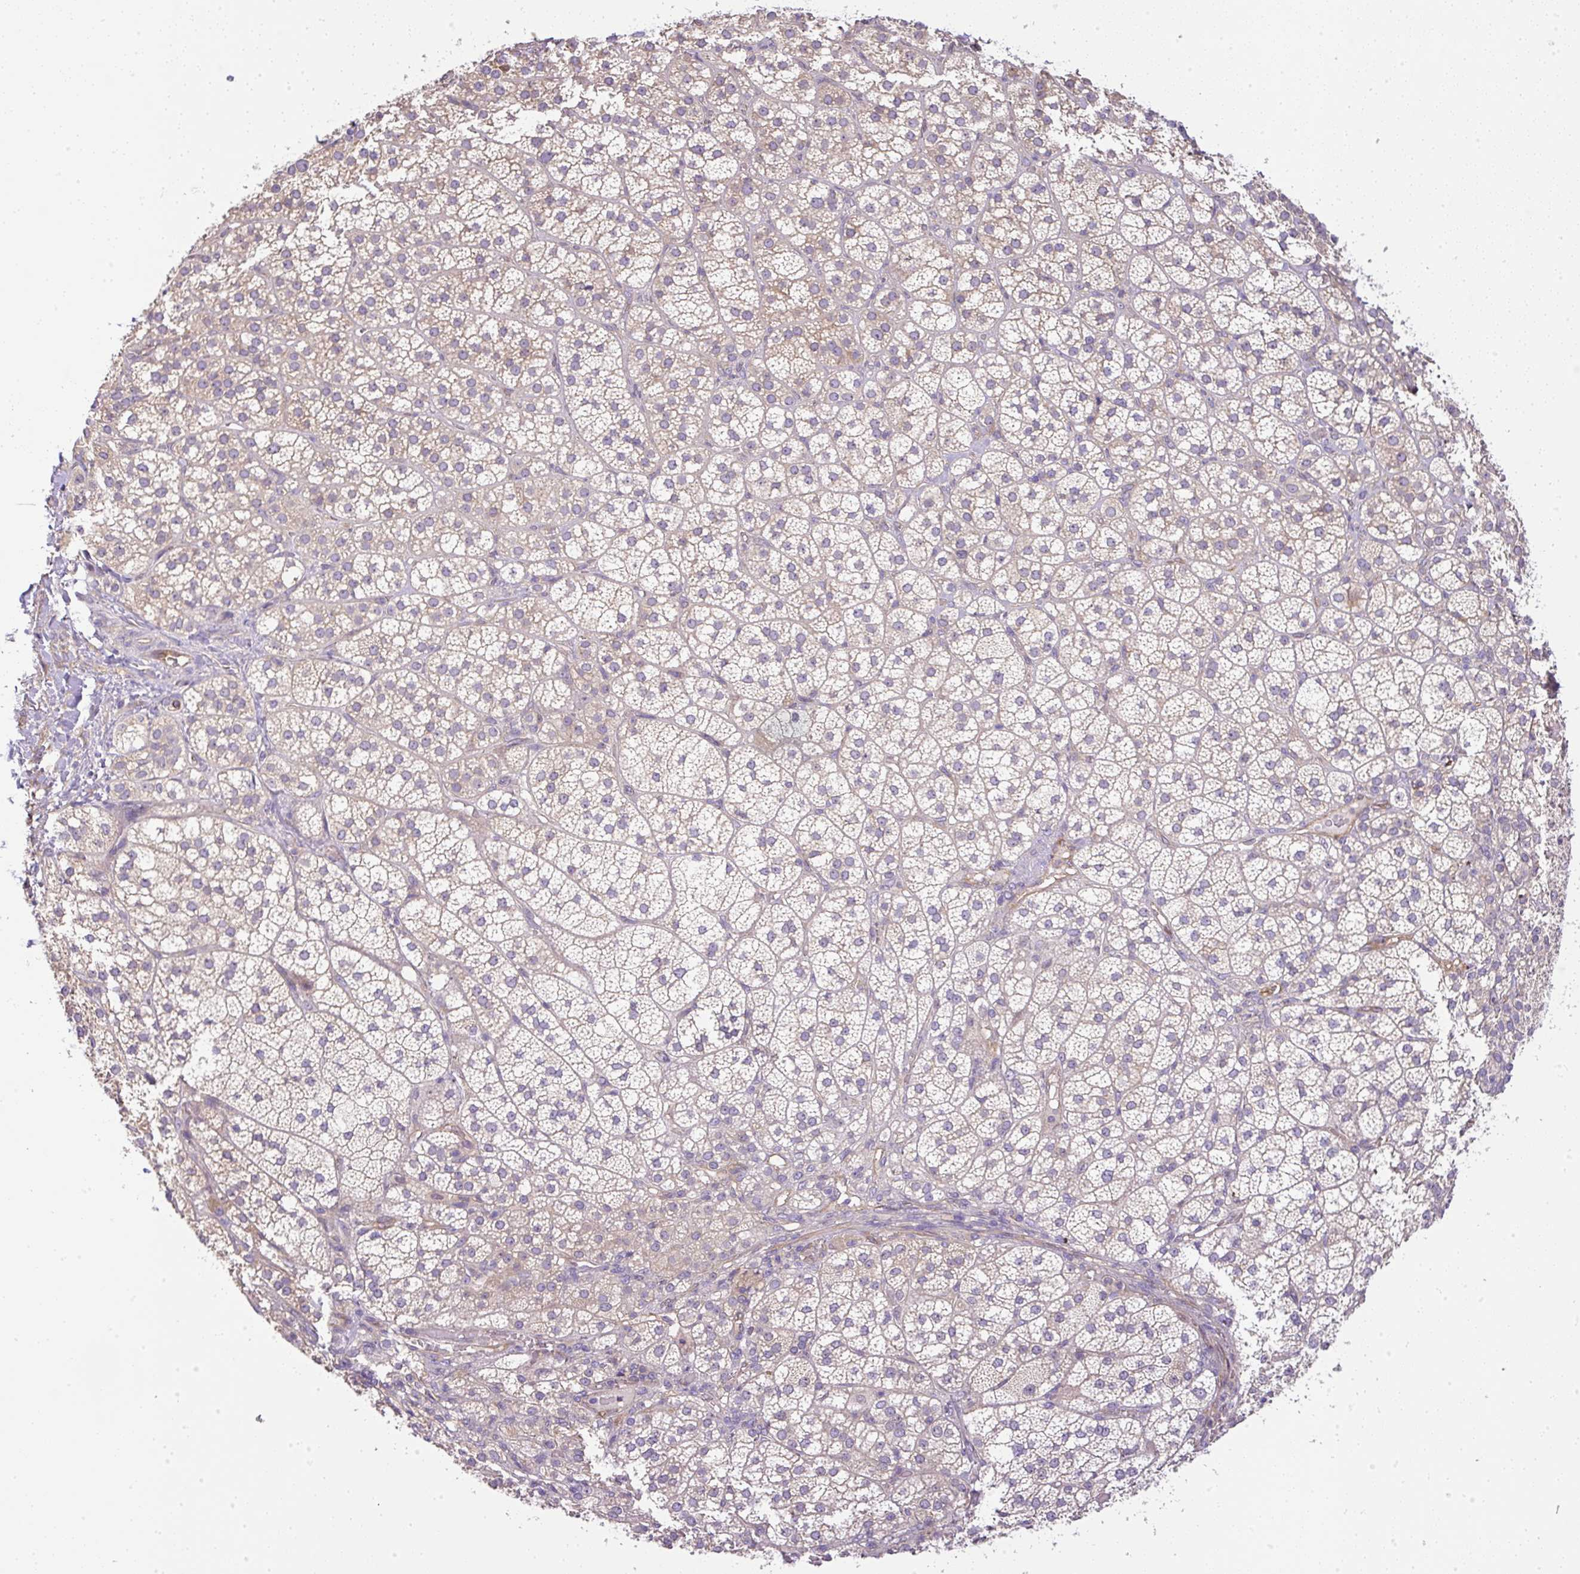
{"staining": {"intensity": "weak", "quantity": "25%-75%", "location": "cytoplasmic/membranous"}, "tissue": "adrenal gland", "cell_type": "Glandular cells", "image_type": "normal", "snomed": [{"axis": "morphology", "description": "Normal tissue, NOS"}, {"axis": "topography", "description": "Adrenal gland"}], "caption": "Adrenal gland stained with DAB (3,3'-diaminobenzidine) immunohistochemistry exhibits low levels of weak cytoplasmic/membranous expression in about 25%-75% of glandular cells.", "gene": "DAPK1", "patient": {"sex": "female", "age": 60}}